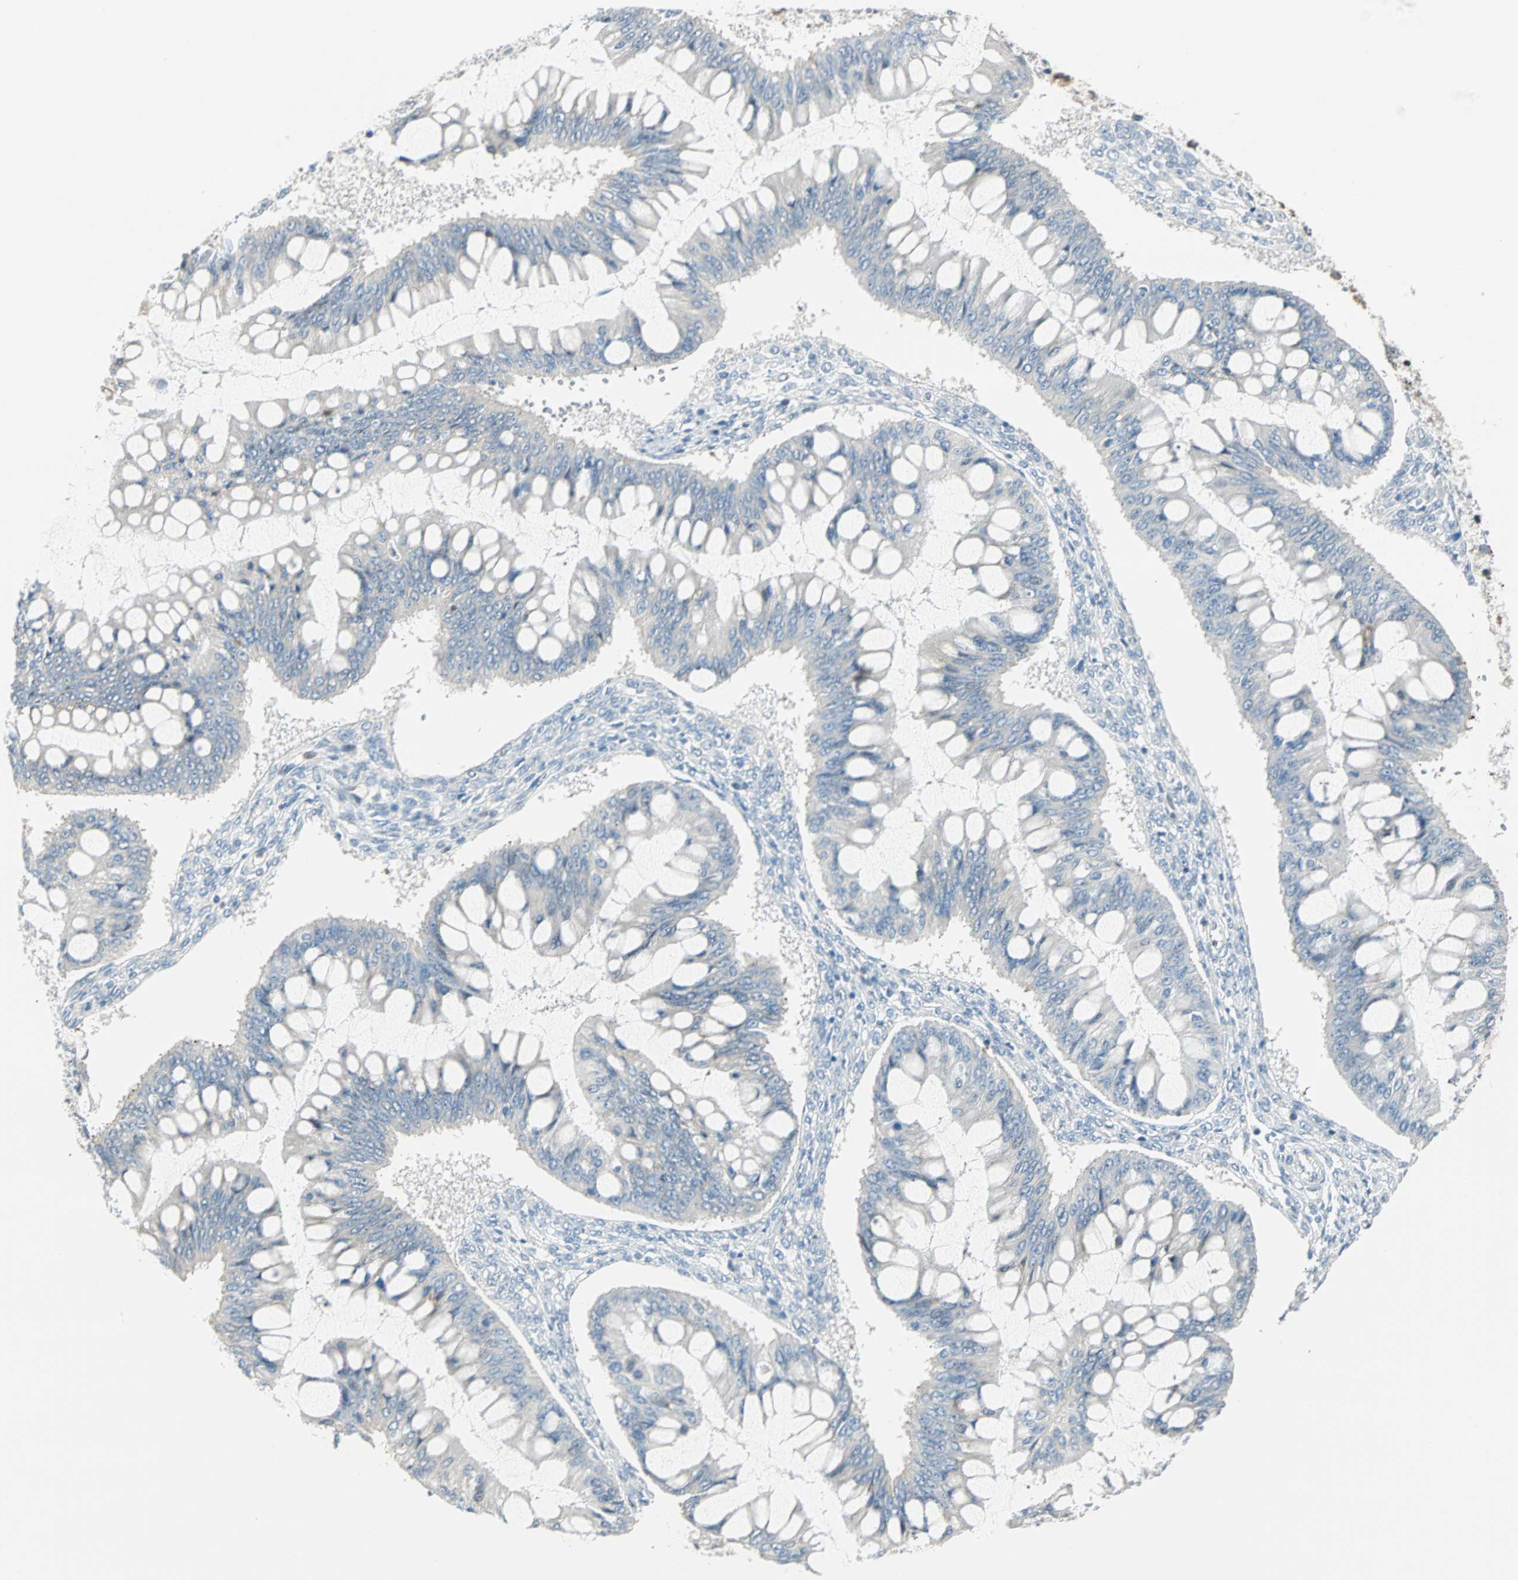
{"staining": {"intensity": "negative", "quantity": "none", "location": "none"}, "tissue": "ovarian cancer", "cell_type": "Tumor cells", "image_type": "cancer", "snomed": [{"axis": "morphology", "description": "Cystadenocarcinoma, mucinous, NOS"}, {"axis": "topography", "description": "Ovary"}], "caption": "IHC histopathology image of ovarian cancer stained for a protein (brown), which exhibits no staining in tumor cells.", "gene": "MSX2", "patient": {"sex": "female", "age": 73}}